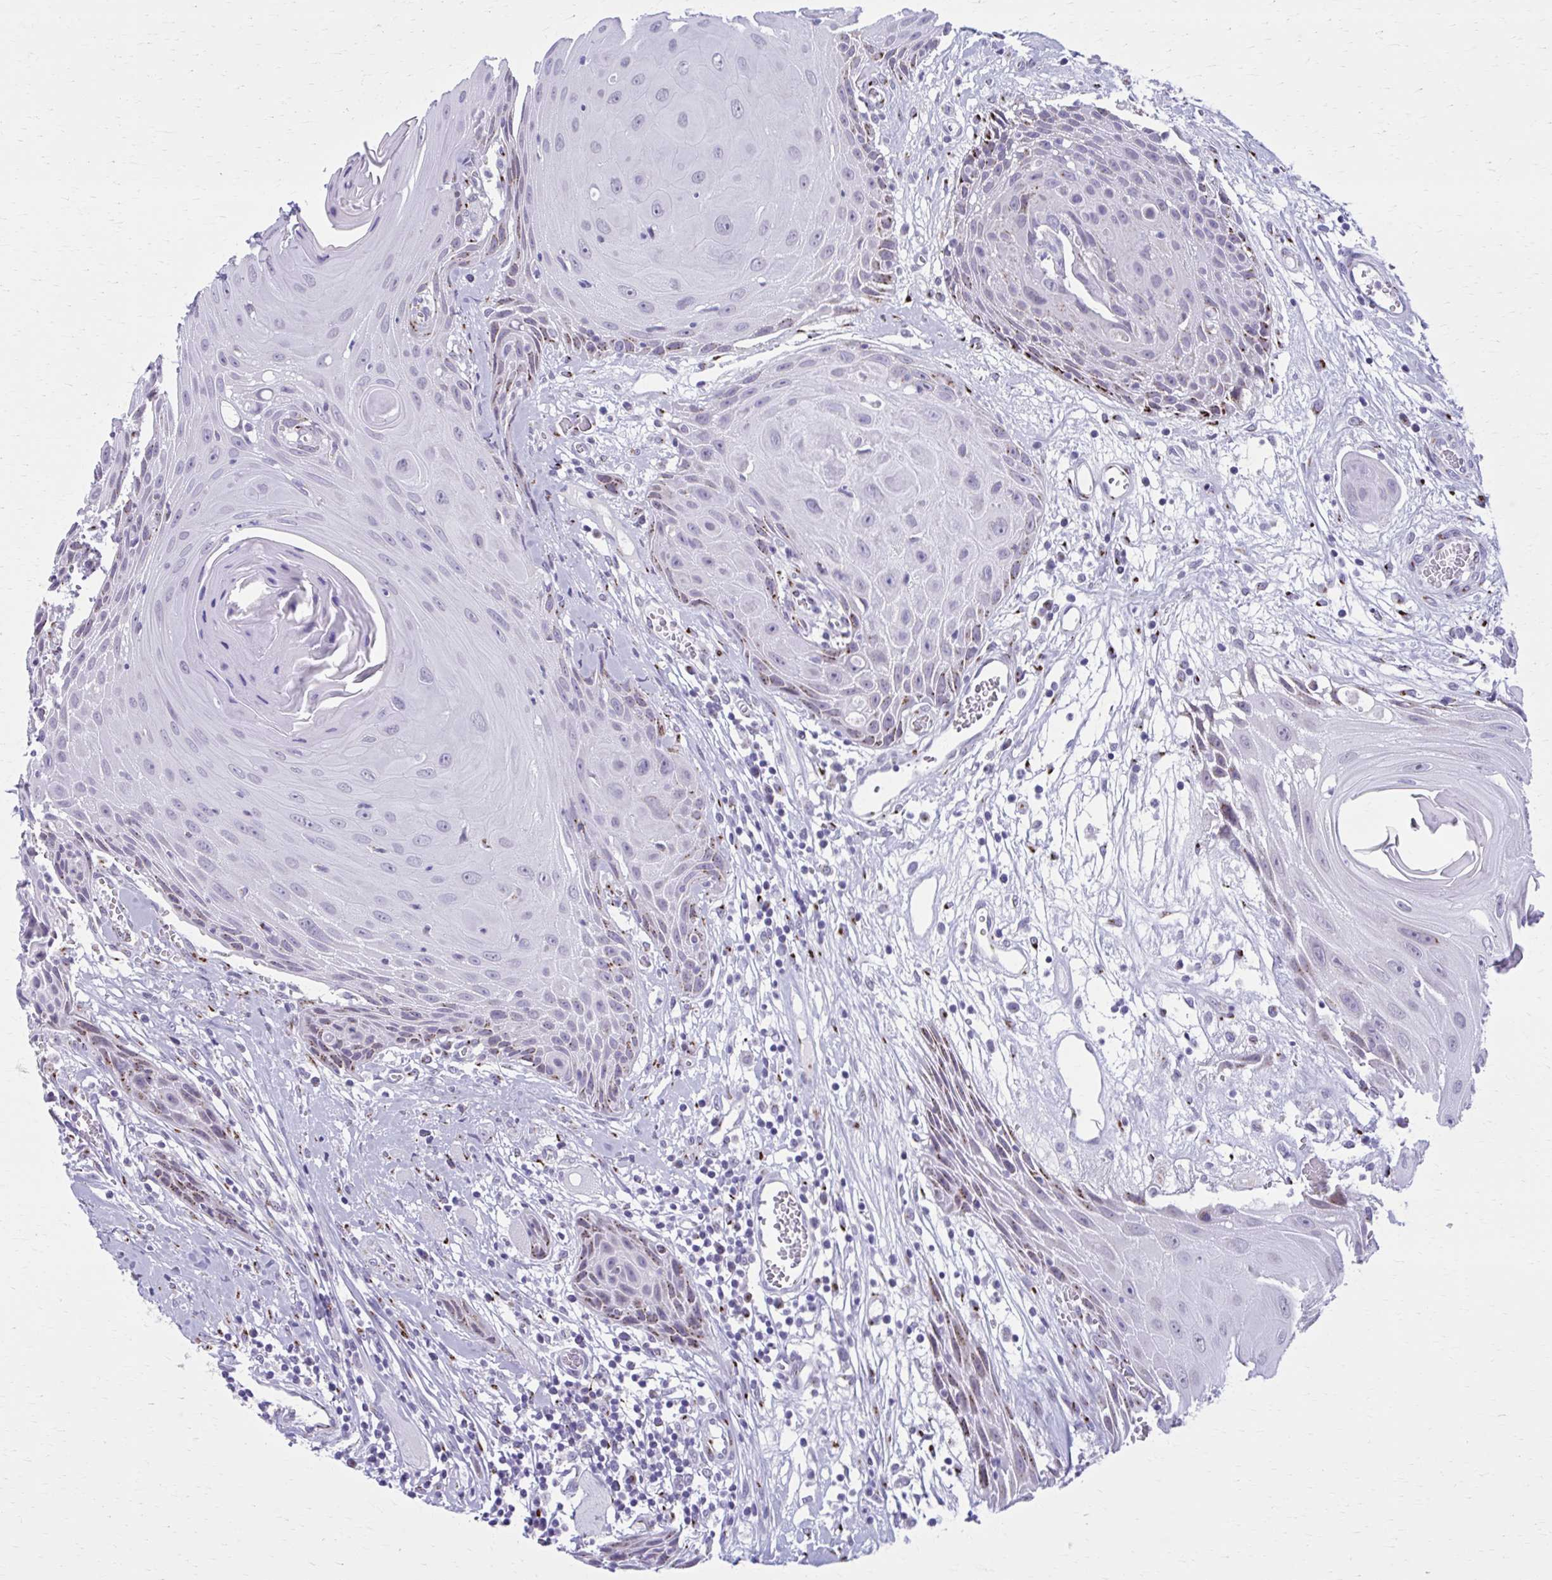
{"staining": {"intensity": "moderate", "quantity": "<25%", "location": "cytoplasmic/membranous"}, "tissue": "head and neck cancer", "cell_type": "Tumor cells", "image_type": "cancer", "snomed": [{"axis": "morphology", "description": "Squamous cell carcinoma, NOS"}, {"axis": "topography", "description": "Oral tissue"}, {"axis": "topography", "description": "Head-Neck"}], "caption": "Human squamous cell carcinoma (head and neck) stained for a protein (brown) reveals moderate cytoplasmic/membranous positive expression in approximately <25% of tumor cells.", "gene": "ZNF682", "patient": {"sex": "male", "age": 49}}